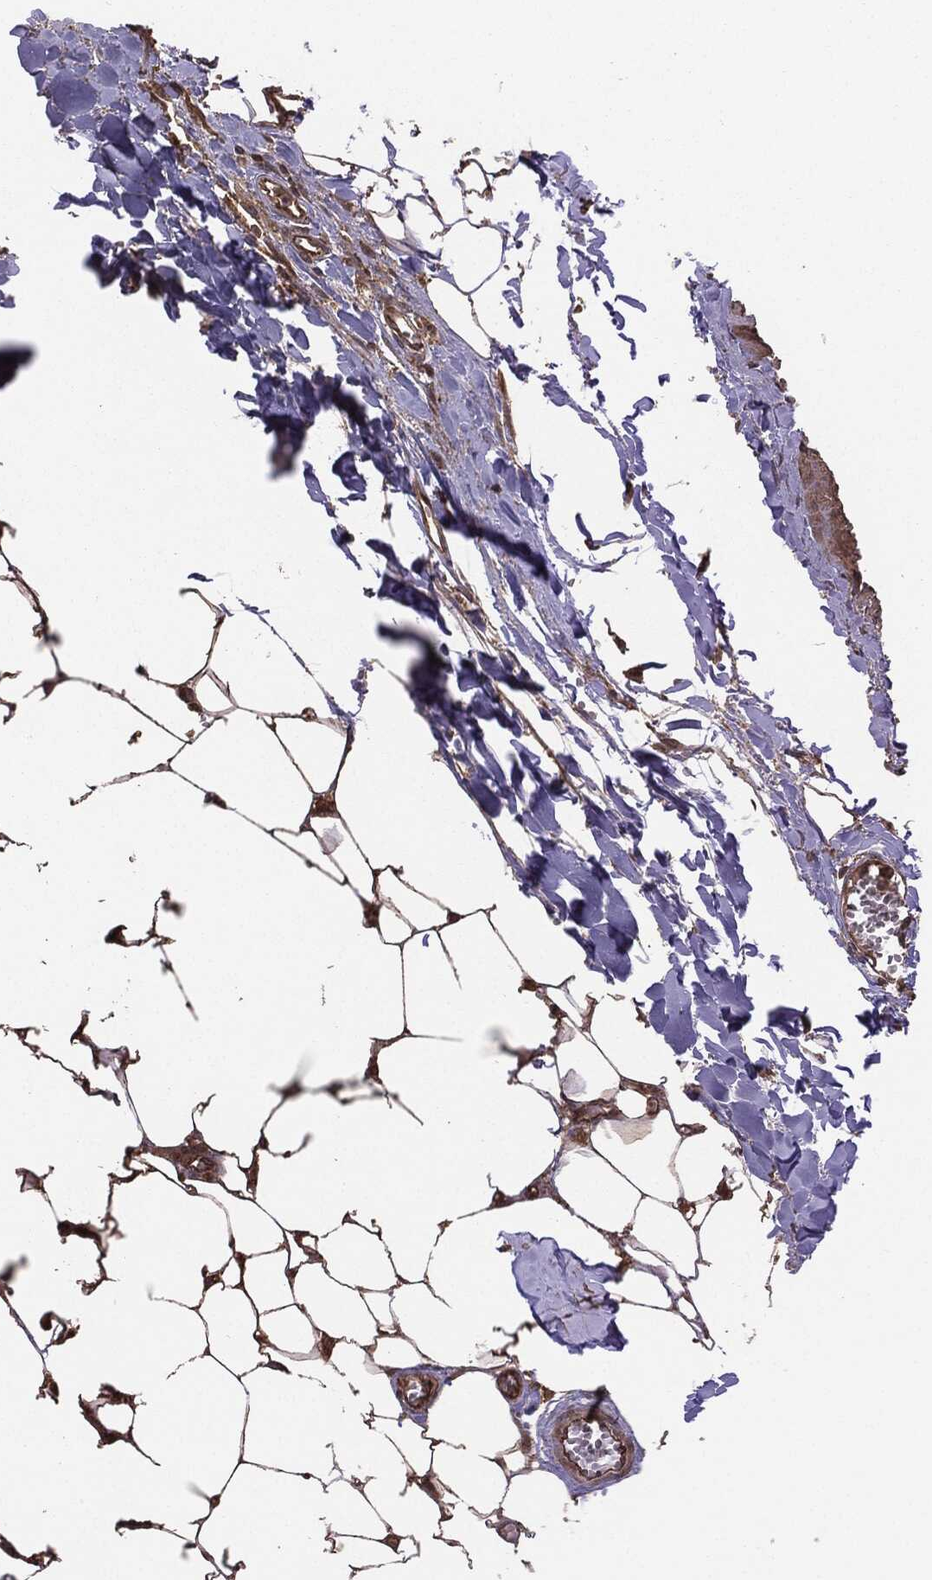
{"staining": {"intensity": "strong", "quantity": ">75%", "location": "cytoplasmic/membranous"}, "tissue": "adipose tissue", "cell_type": "Adipocytes", "image_type": "normal", "snomed": [{"axis": "morphology", "description": "Normal tissue, NOS"}, {"axis": "morphology", "description": "Squamous cell carcinoma, NOS"}, {"axis": "topography", "description": "Cartilage tissue"}, {"axis": "topography", "description": "Lung"}], "caption": "Immunohistochemistry (DAB (3,3'-diaminobenzidine)) staining of normal adipose tissue shows strong cytoplasmic/membranous protein staining in about >75% of adipocytes. The staining was performed using DAB to visualize the protein expression in brown, while the nuclei were stained in blue with hematoxylin (Magnification: 20x).", "gene": "ERBIN", "patient": {"sex": "male", "age": 66}}